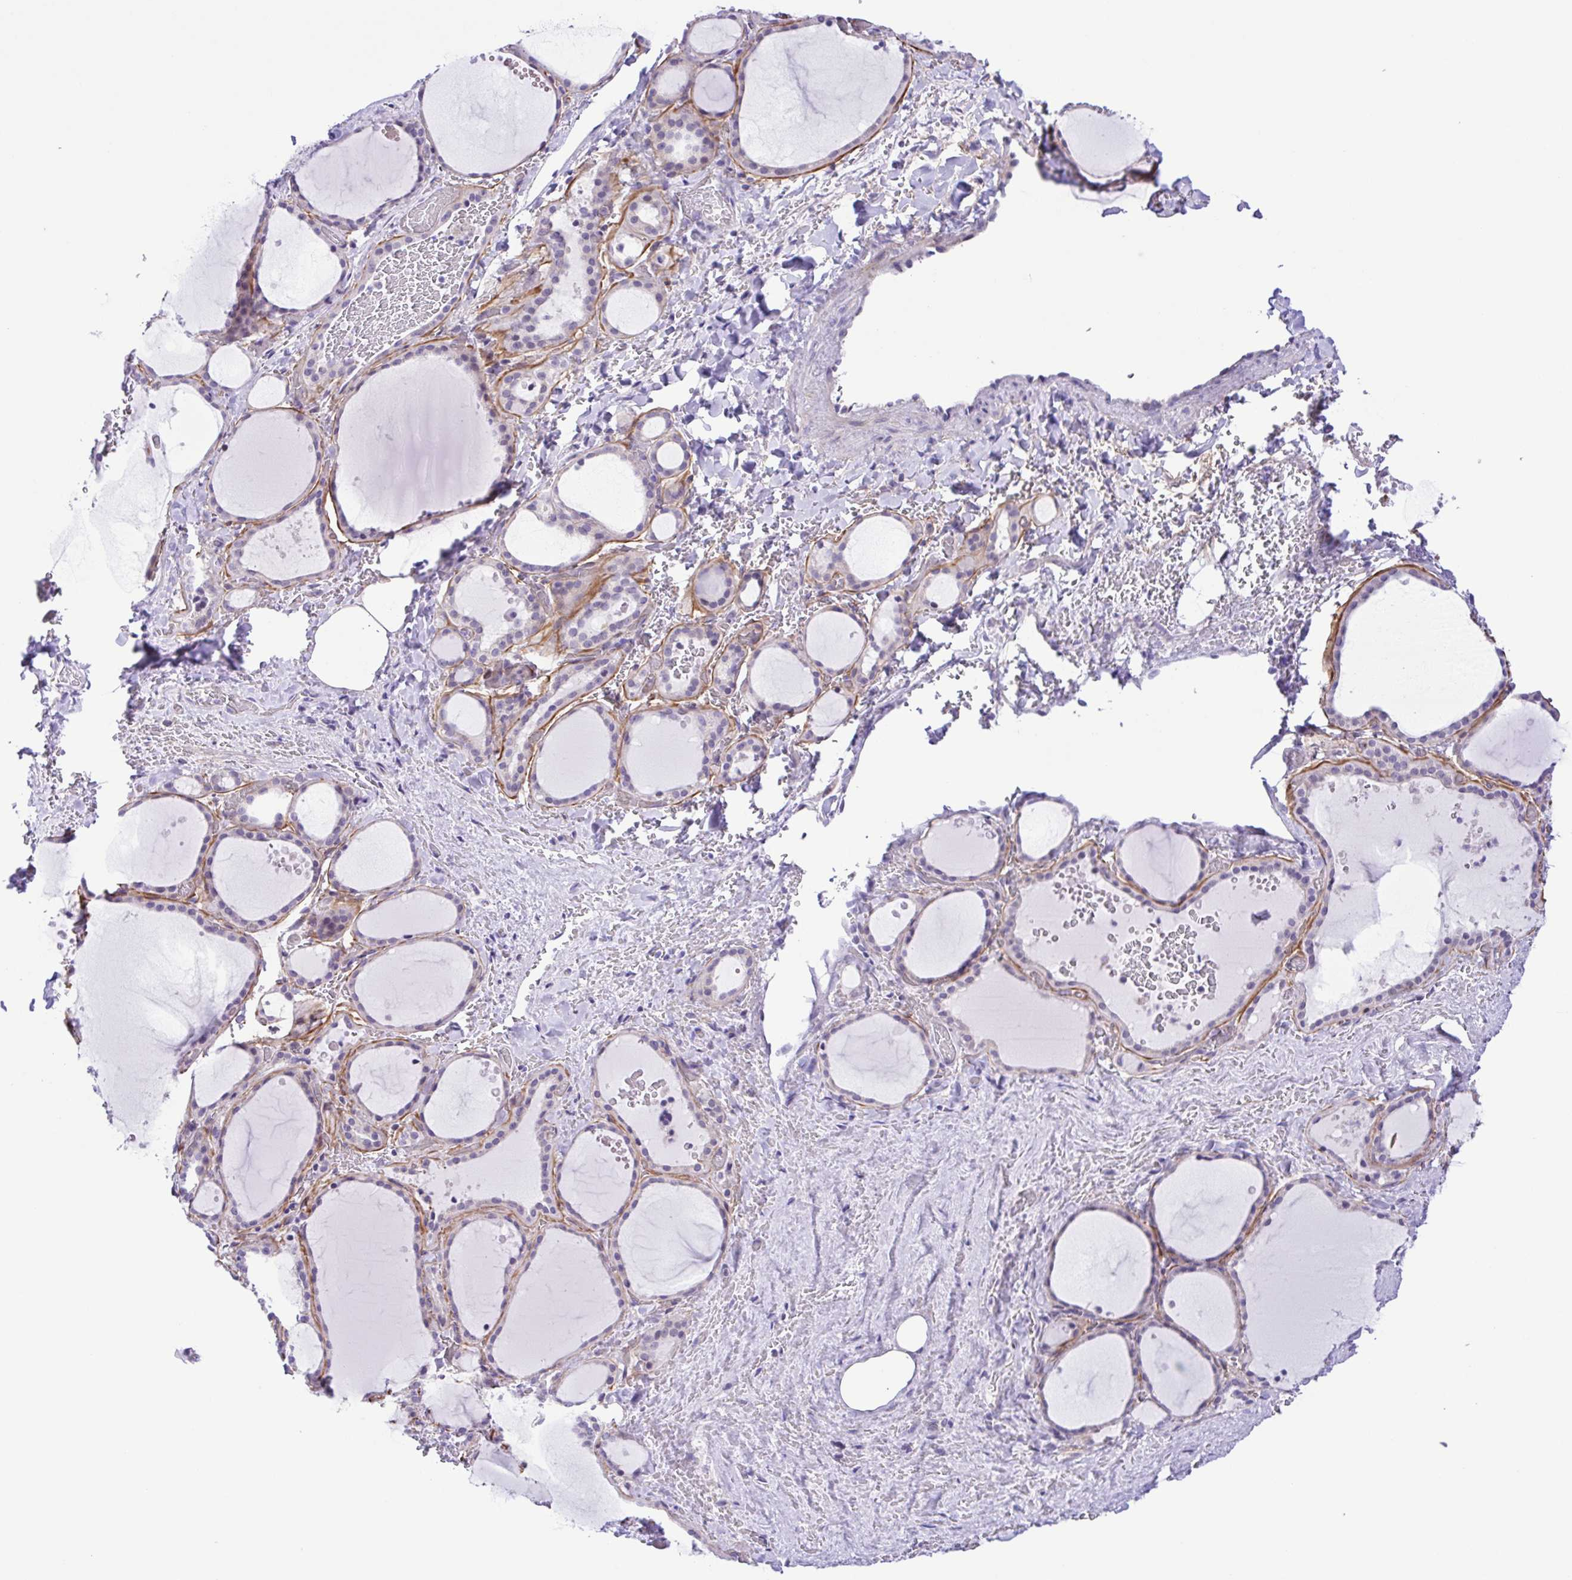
{"staining": {"intensity": "negative", "quantity": "none", "location": "none"}, "tissue": "thyroid gland", "cell_type": "Glandular cells", "image_type": "normal", "snomed": [{"axis": "morphology", "description": "Normal tissue, NOS"}, {"axis": "topography", "description": "Thyroid gland"}], "caption": "Thyroid gland stained for a protein using IHC demonstrates no positivity glandular cells.", "gene": "DCLK2", "patient": {"sex": "female", "age": 36}}